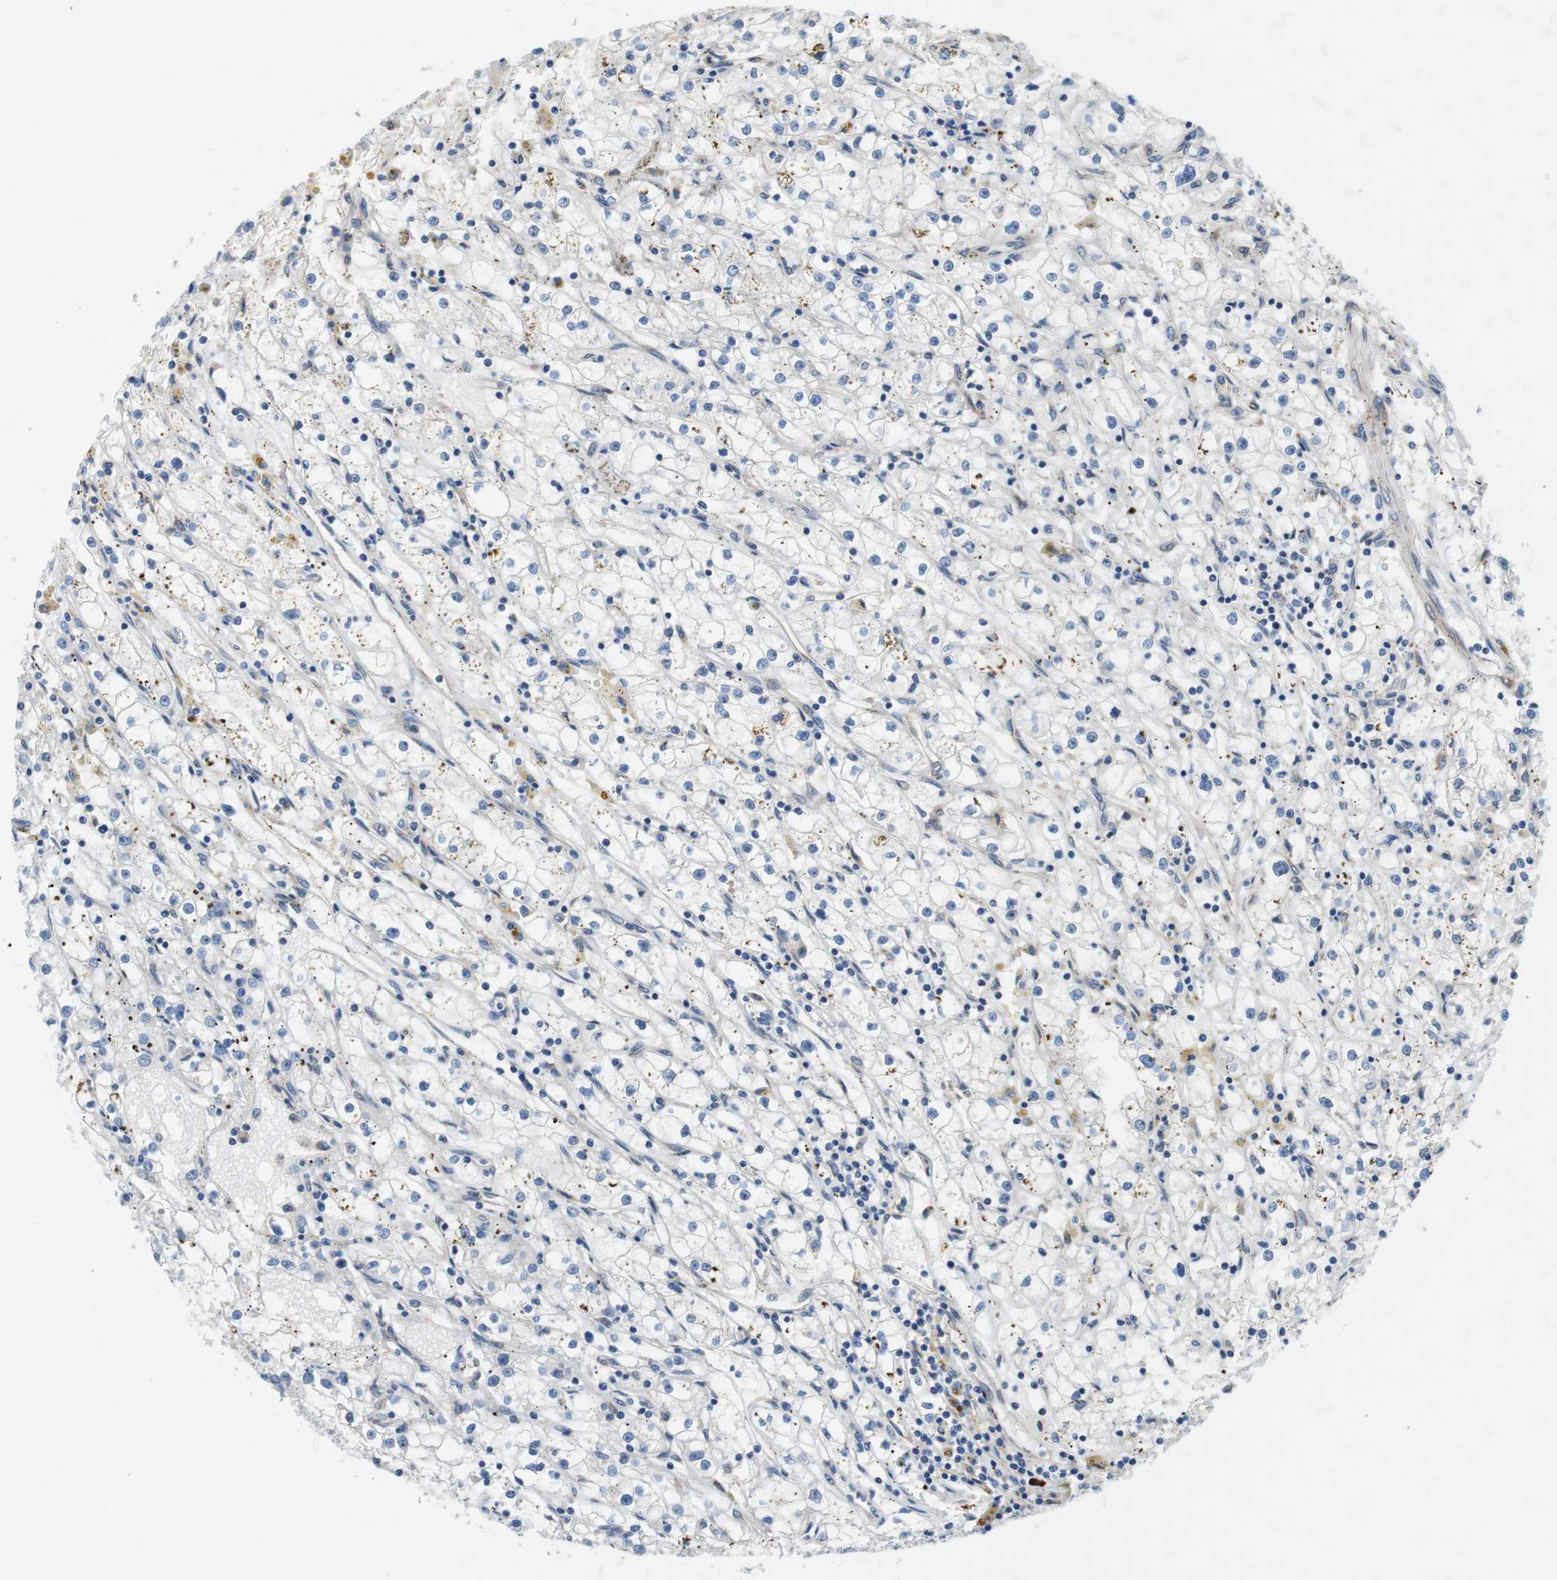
{"staining": {"intensity": "negative", "quantity": "none", "location": "none"}, "tissue": "renal cancer", "cell_type": "Tumor cells", "image_type": "cancer", "snomed": [{"axis": "morphology", "description": "Adenocarcinoma, NOS"}, {"axis": "topography", "description": "Kidney"}], "caption": "This is an immunohistochemistry micrograph of renal adenocarcinoma. There is no staining in tumor cells.", "gene": "DCLK1", "patient": {"sex": "male", "age": 56}}